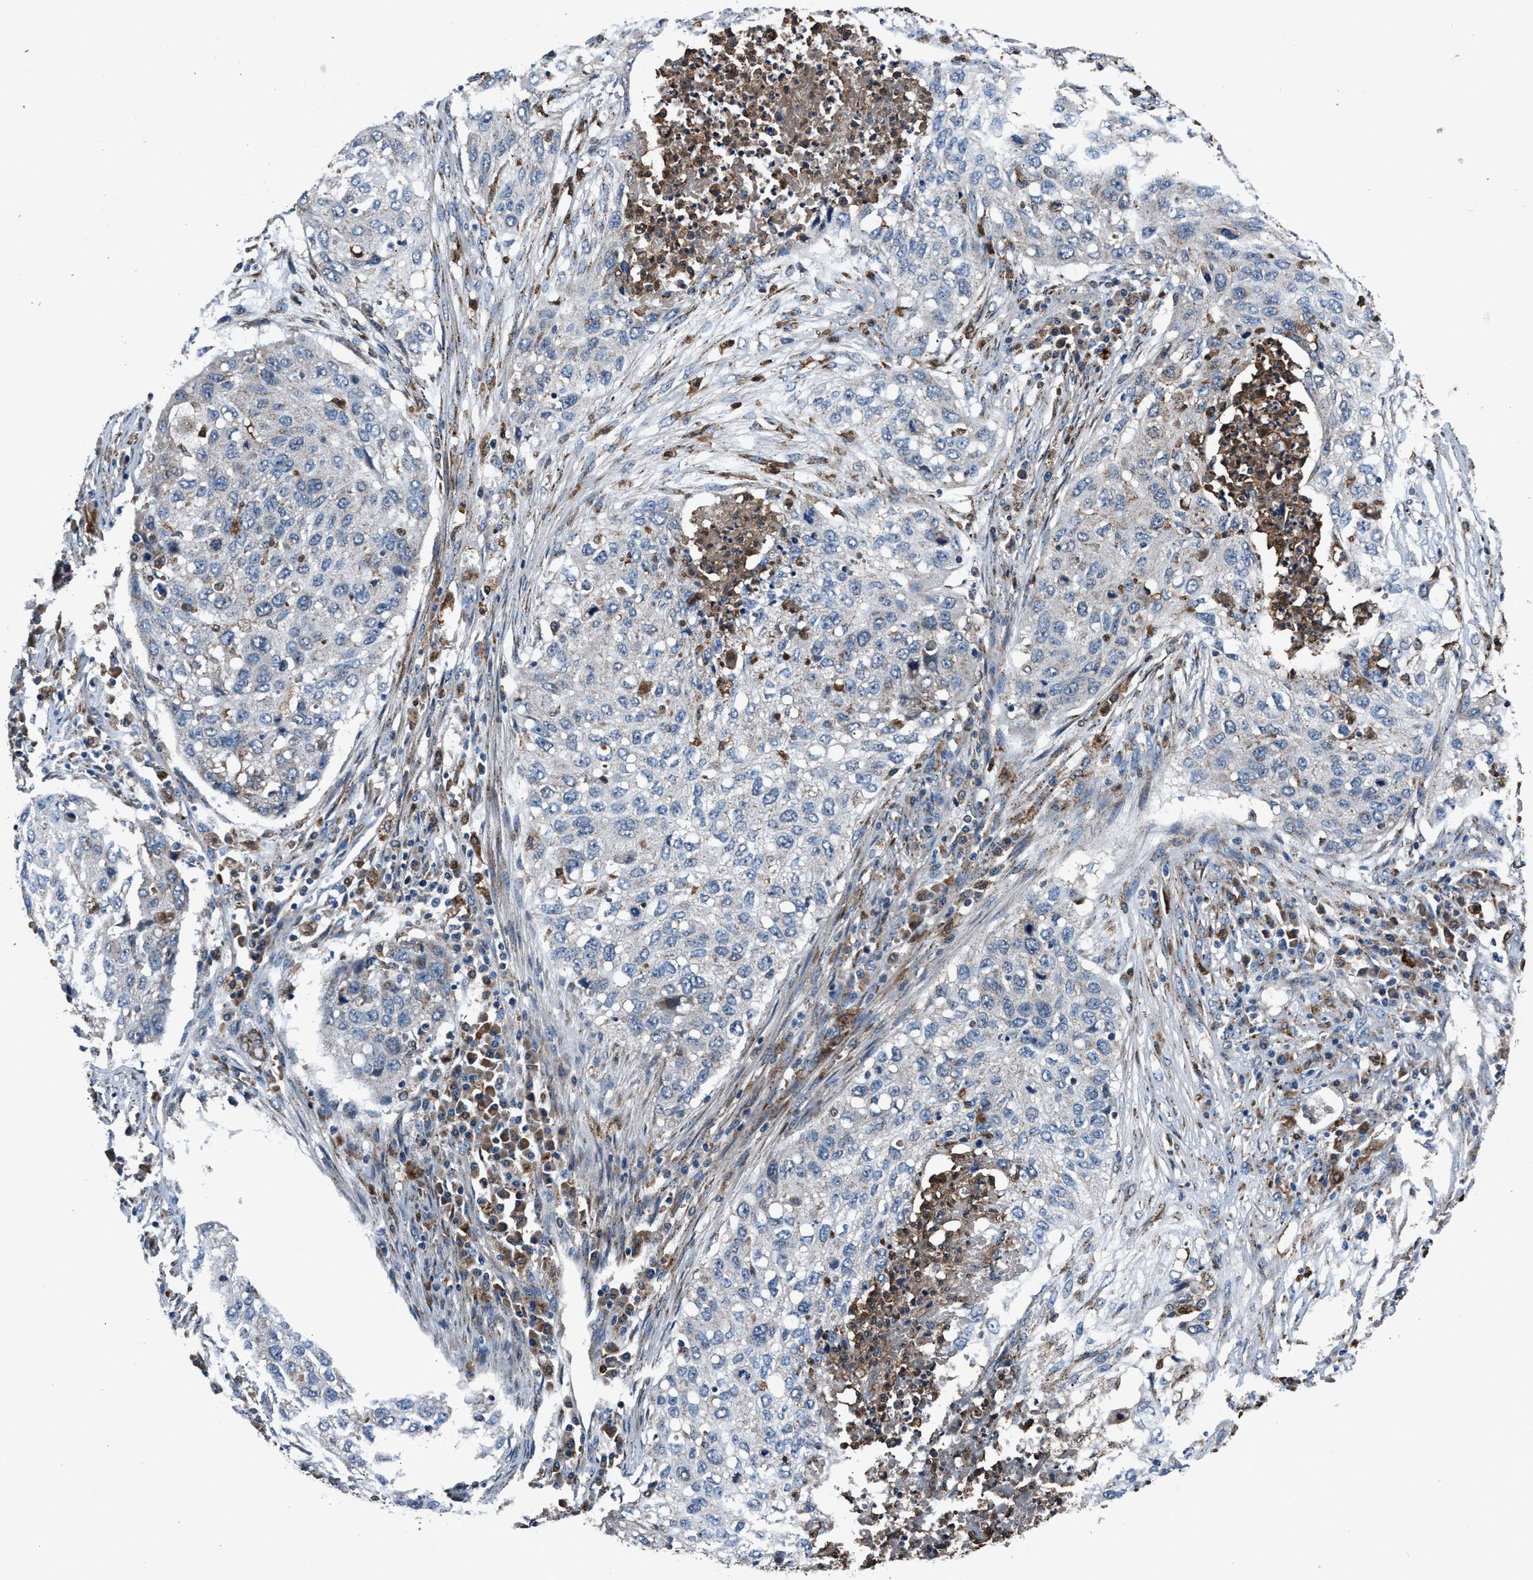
{"staining": {"intensity": "negative", "quantity": "none", "location": "none"}, "tissue": "lung cancer", "cell_type": "Tumor cells", "image_type": "cancer", "snomed": [{"axis": "morphology", "description": "Squamous cell carcinoma, NOS"}, {"axis": "topography", "description": "Lung"}], "caption": "A photomicrograph of human squamous cell carcinoma (lung) is negative for staining in tumor cells.", "gene": "FAM221A", "patient": {"sex": "female", "age": 63}}